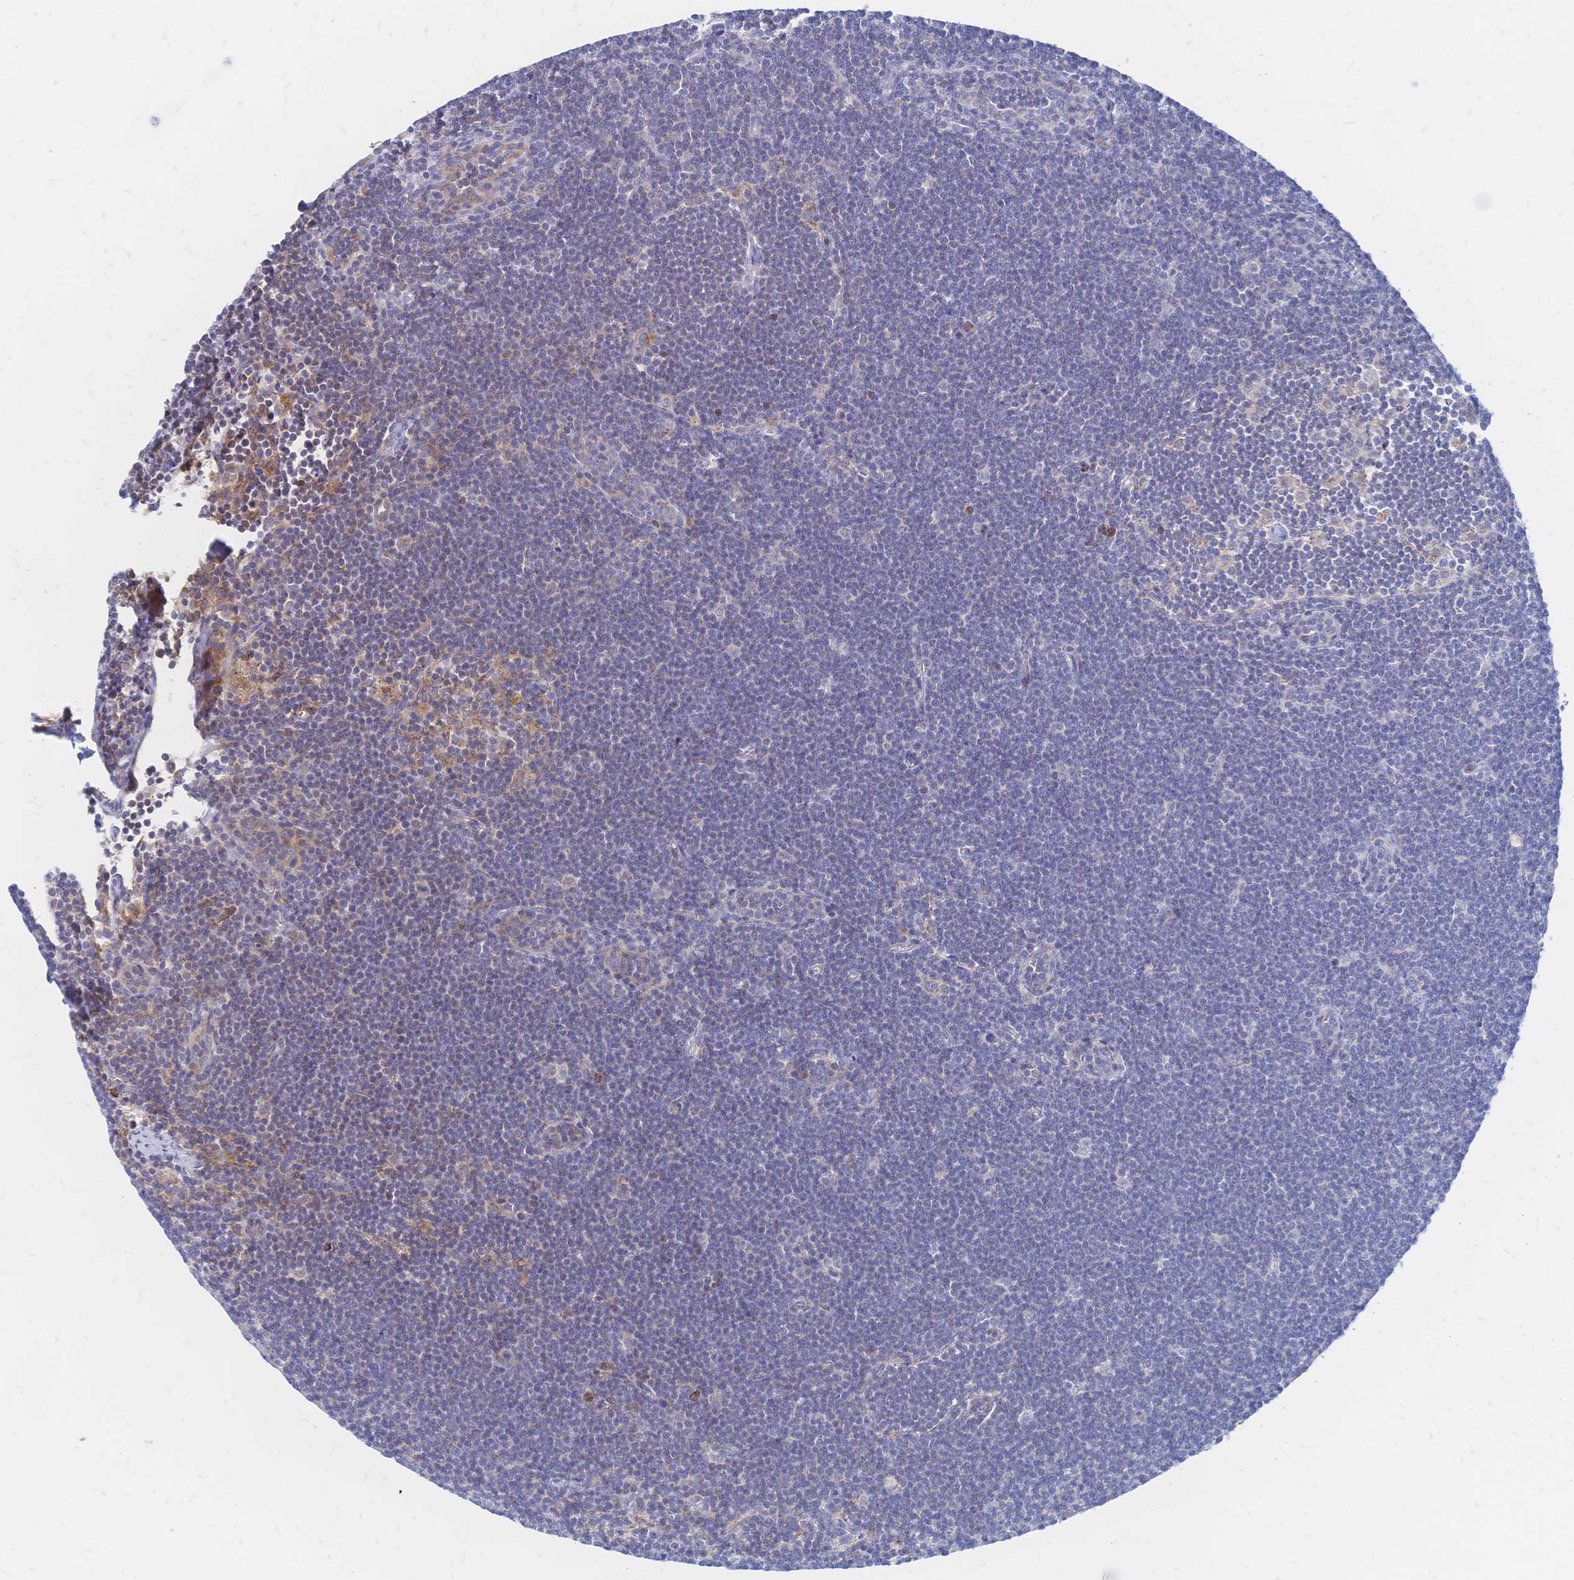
{"staining": {"intensity": "weak", "quantity": "<25%", "location": "cytoplasmic/membranous"}, "tissue": "lymphoma", "cell_type": "Tumor cells", "image_type": "cancer", "snomed": [{"axis": "morphology", "description": "Malignant lymphoma, non-Hodgkin's type, Low grade"}, {"axis": "topography", "description": "Lymph node"}], "caption": "Photomicrograph shows no protein staining in tumor cells of lymphoma tissue. The staining was performed using DAB to visualize the protein expression in brown, while the nuclei were stained in blue with hematoxylin (Magnification: 20x).", "gene": "SORBS1", "patient": {"sex": "female", "age": 73}}